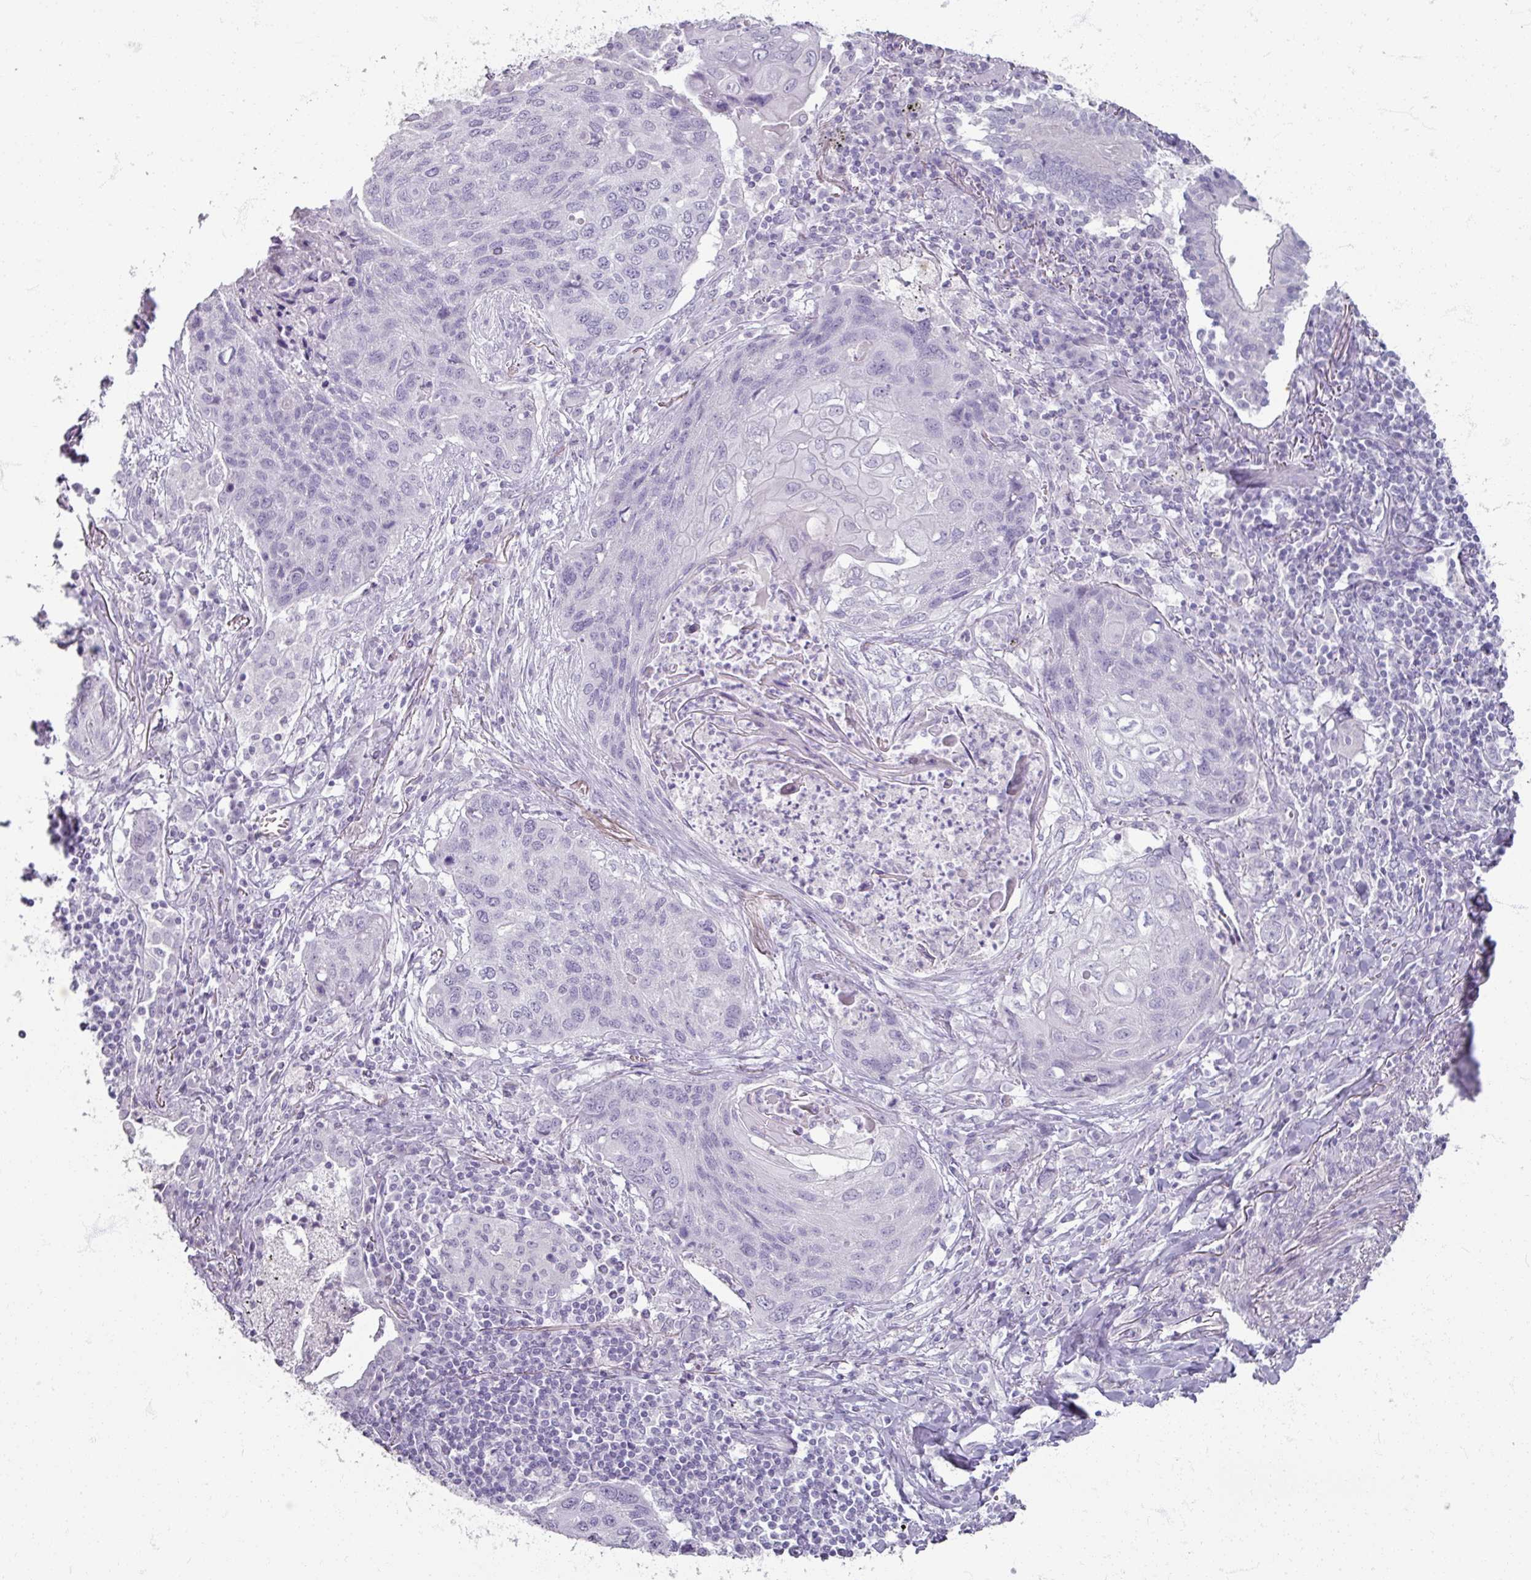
{"staining": {"intensity": "negative", "quantity": "none", "location": "none"}, "tissue": "lung cancer", "cell_type": "Tumor cells", "image_type": "cancer", "snomed": [{"axis": "morphology", "description": "Squamous cell carcinoma, NOS"}, {"axis": "topography", "description": "Lung"}], "caption": "DAB (3,3'-diaminobenzidine) immunohistochemical staining of human lung cancer (squamous cell carcinoma) demonstrates no significant expression in tumor cells.", "gene": "TG", "patient": {"sex": "female", "age": 63}}